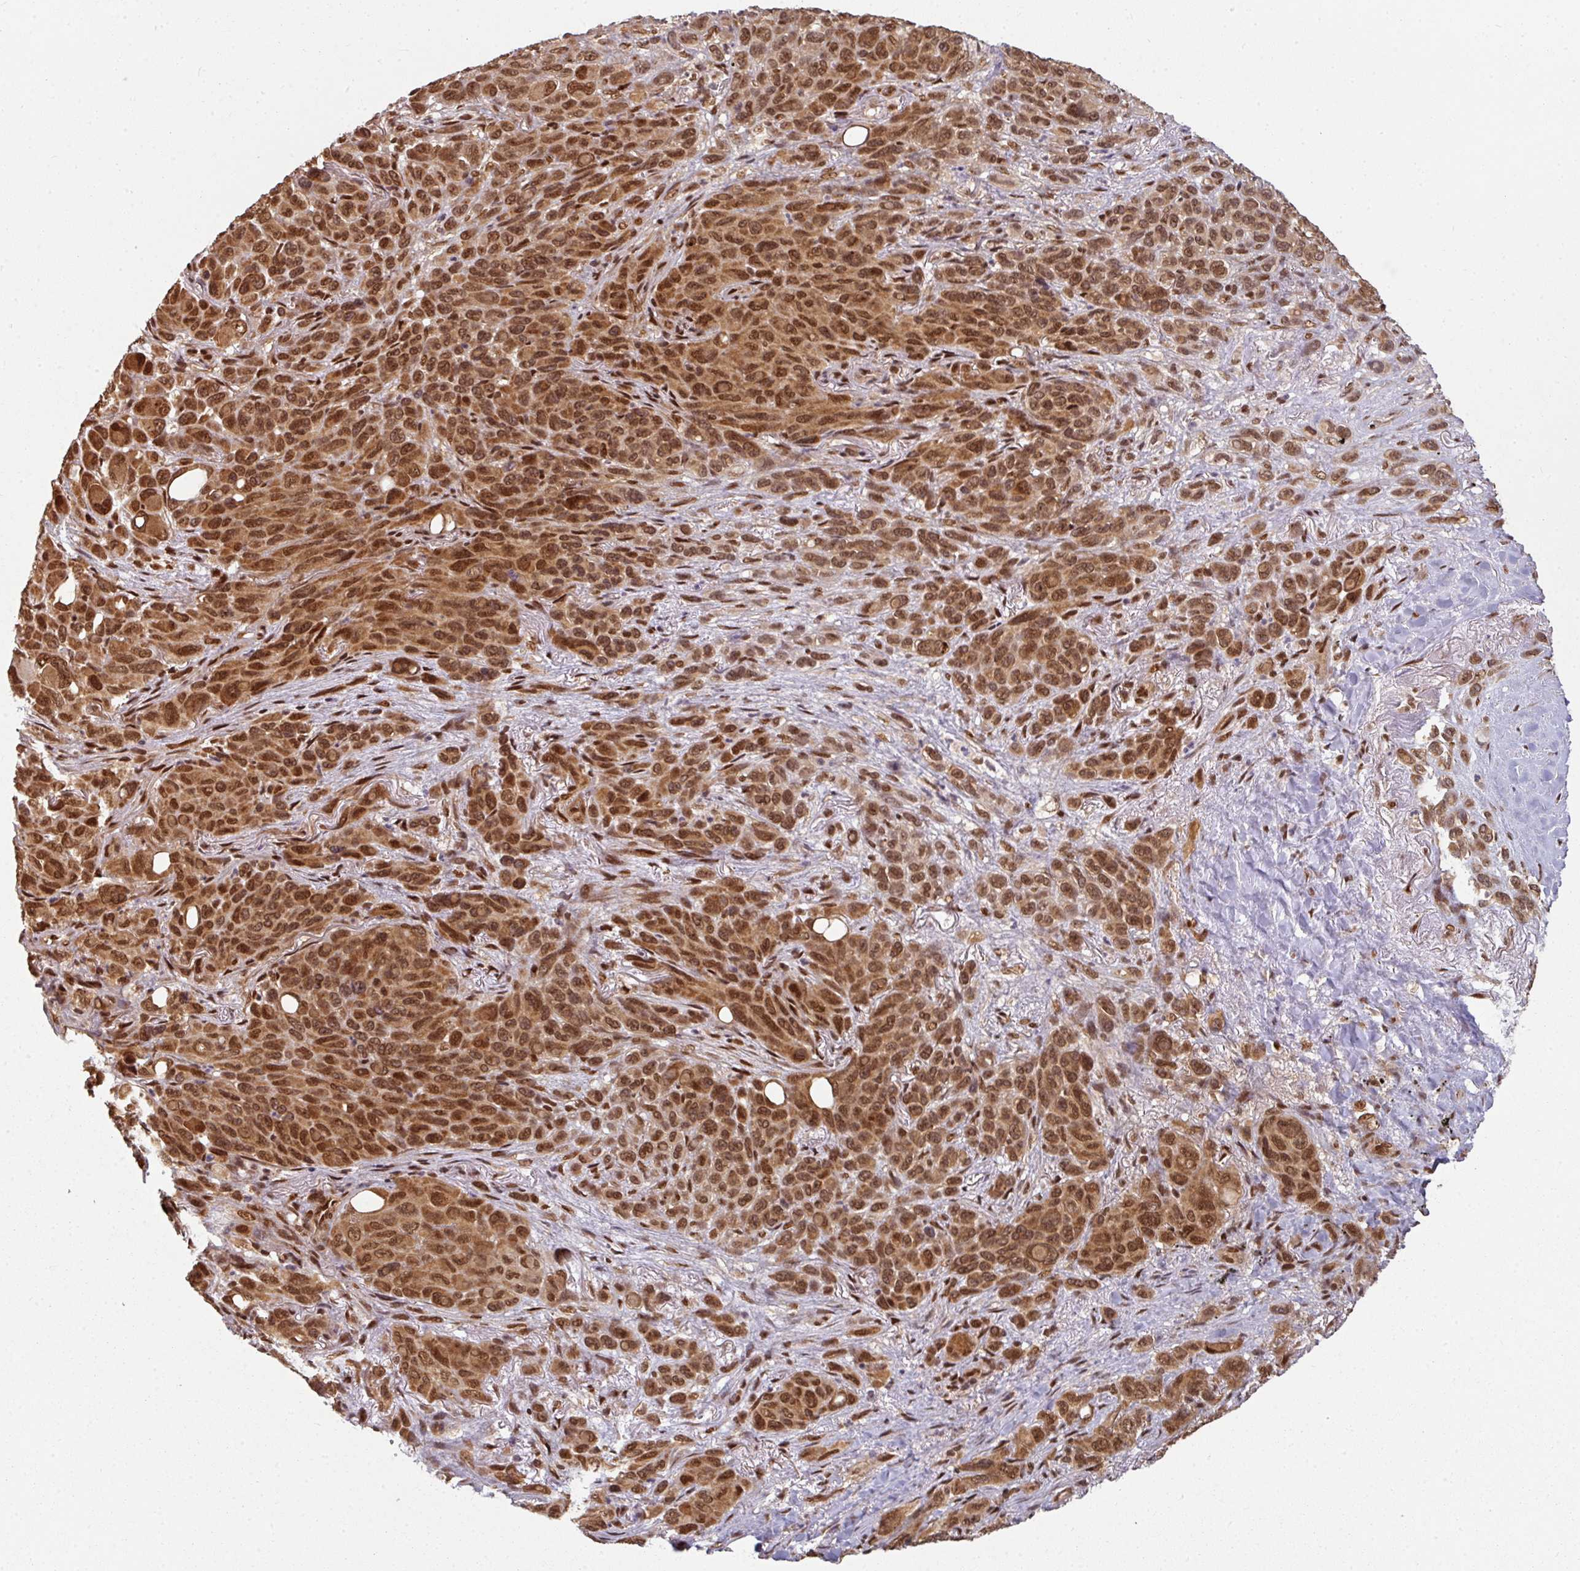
{"staining": {"intensity": "moderate", "quantity": ">75%", "location": "cytoplasmic/membranous,nuclear"}, "tissue": "melanoma", "cell_type": "Tumor cells", "image_type": "cancer", "snomed": [{"axis": "morphology", "description": "Malignant melanoma, Metastatic site"}, {"axis": "topography", "description": "Lung"}], "caption": "Immunohistochemistry of human melanoma demonstrates medium levels of moderate cytoplasmic/membranous and nuclear positivity in approximately >75% of tumor cells.", "gene": "SIK3", "patient": {"sex": "male", "age": 48}}